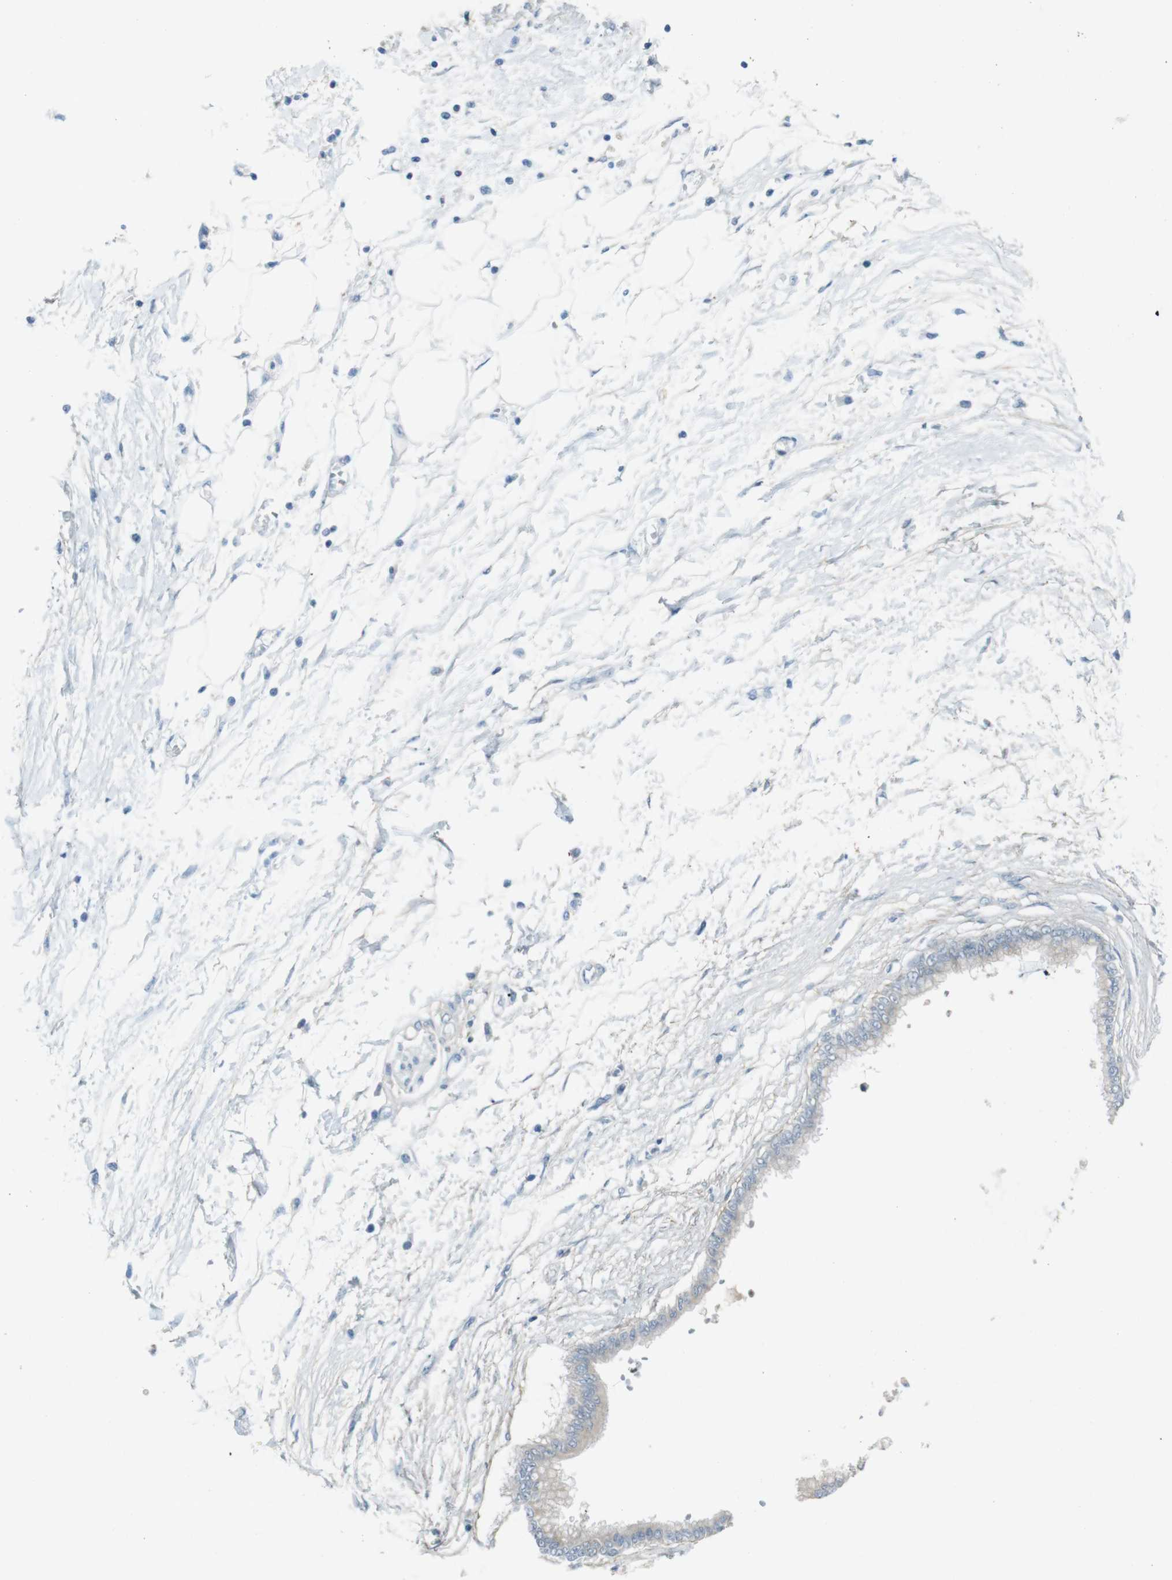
{"staining": {"intensity": "negative", "quantity": "none", "location": "none"}, "tissue": "pancreatic cancer", "cell_type": "Tumor cells", "image_type": "cancer", "snomed": [{"axis": "morphology", "description": "Normal tissue, NOS"}, {"axis": "topography", "description": "Pancreas"}], "caption": "This is a photomicrograph of immunohistochemistry (IHC) staining of pancreatic cancer, which shows no expression in tumor cells.", "gene": "ENTPD7", "patient": {"sex": "male", "age": 42}}